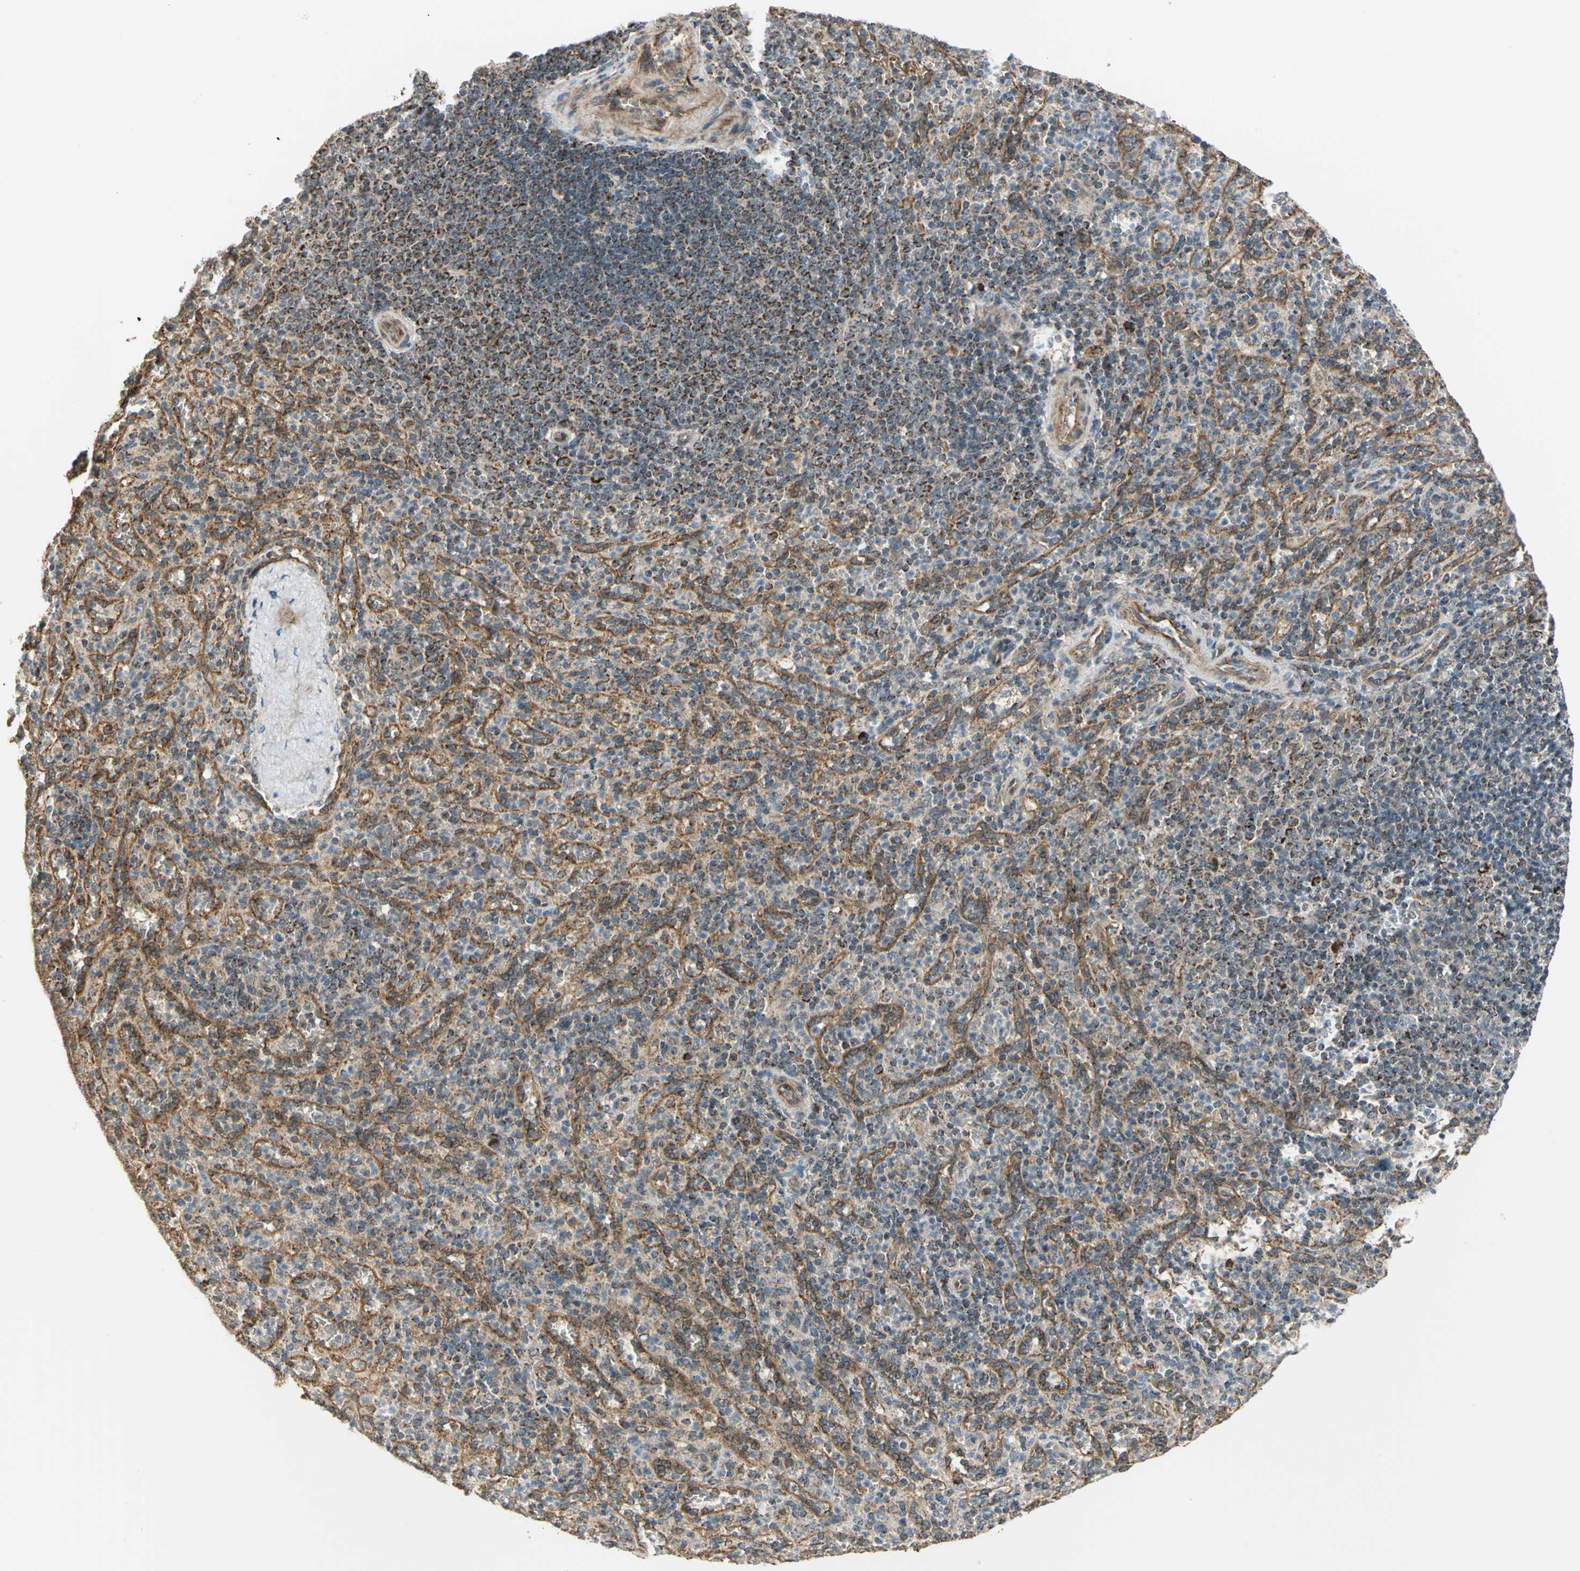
{"staining": {"intensity": "moderate", "quantity": "25%-75%", "location": "cytoplasmic/membranous"}, "tissue": "spleen", "cell_type": "Cells in red pulp", "image_type": "normal", "snomed": [{"axis": "morphology", "description": "Normal tissue, NOS"}, {"axis": "topography", "description": "Spleen"}], "caption": "Spleen stained for a protein exhibits moderate cytoplasmic/membranous positivity in cells in red pulp. (IHC, brightfield microscopy, high magnification).", "gene": "MRPS22", "patient": {"sex": "male", "age": 36}}